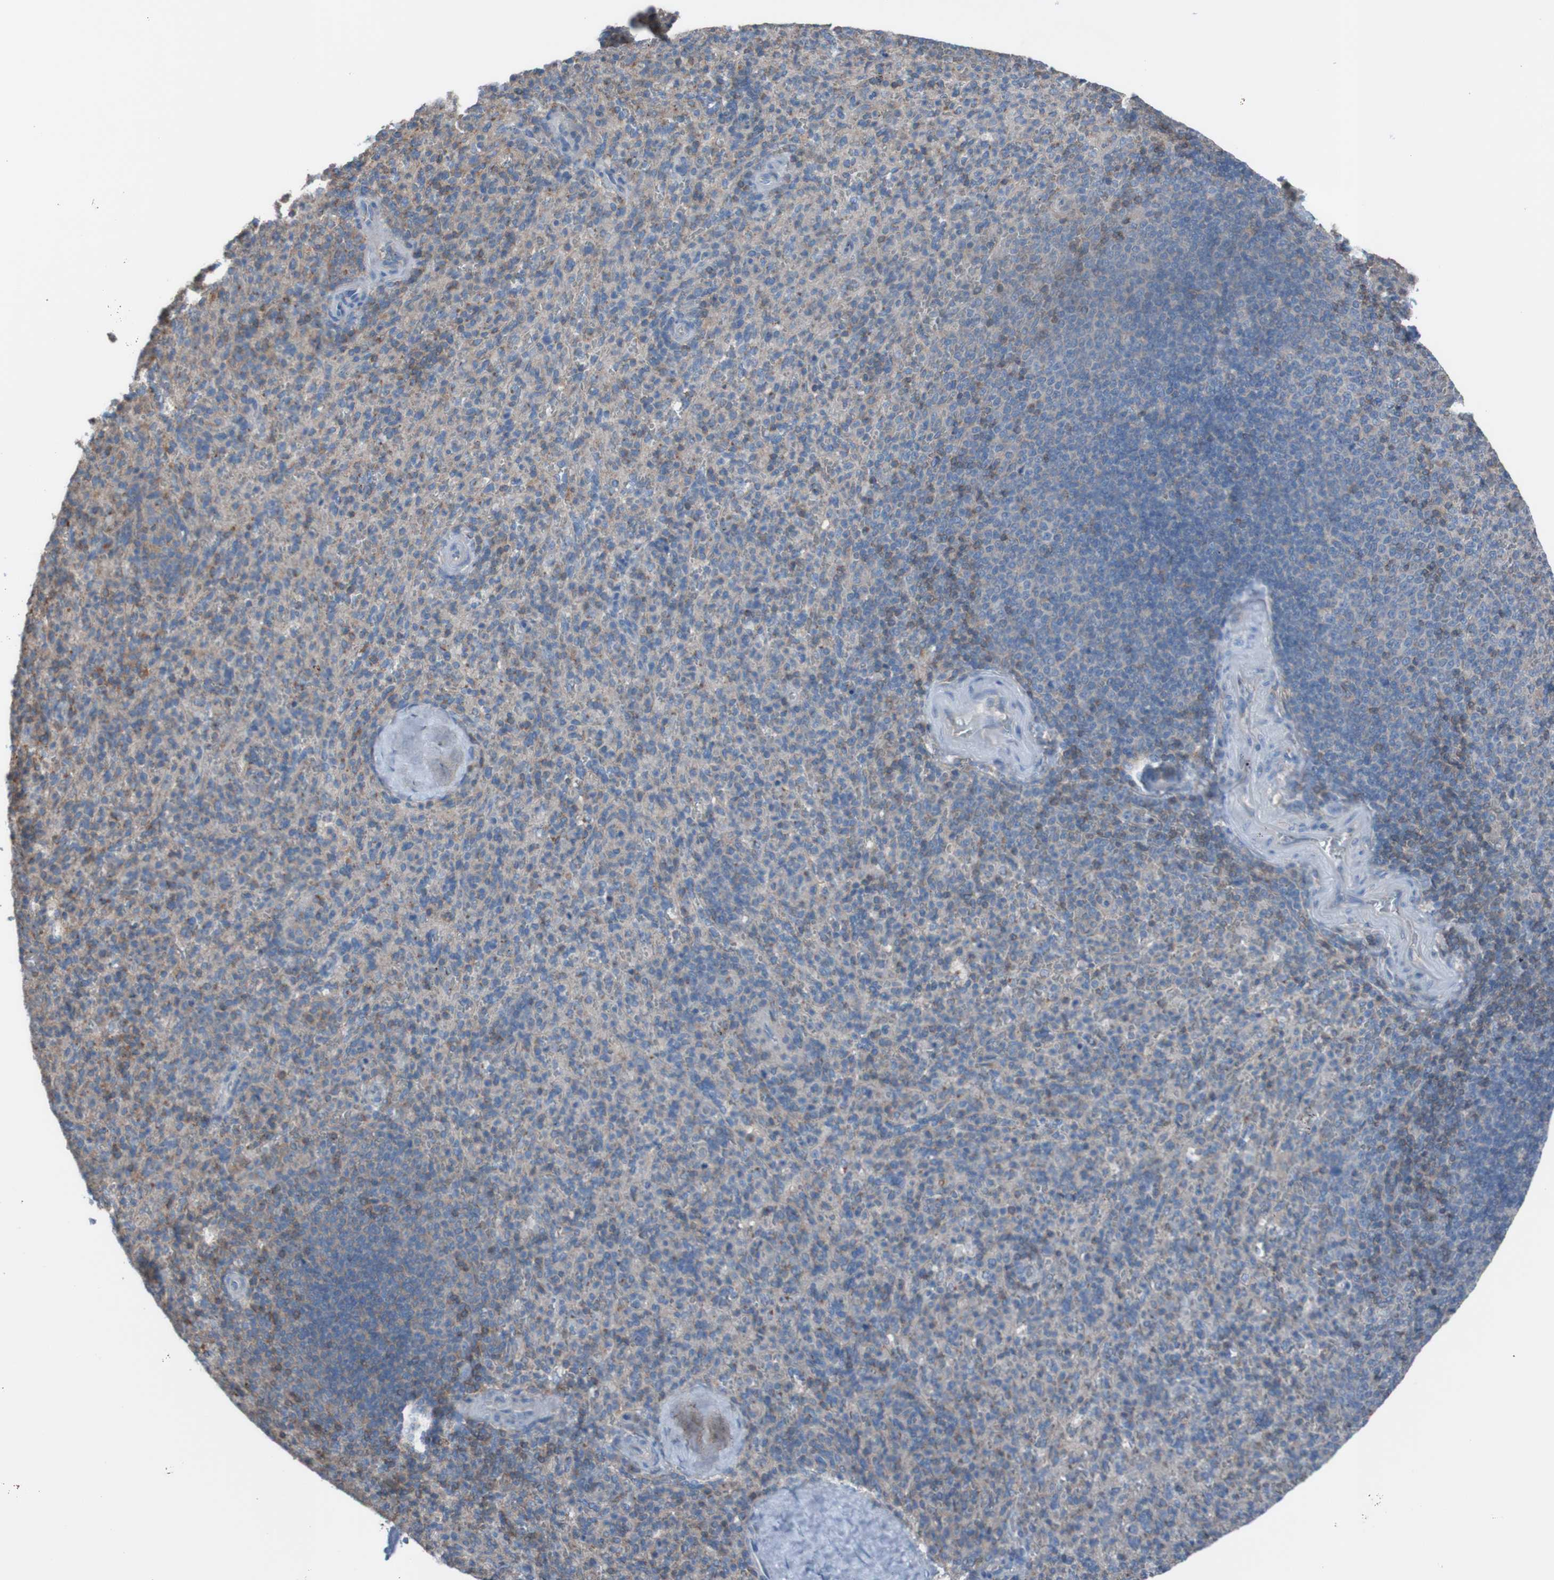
{"staining": {"intensity": "moderate", "quantity": "25%-75%", "location": "cytoplasmic/membranous"}, "tissue": "spleen", "cell_type": "Cells in red pulp", "image_type": "normal", "snomed": [{"axis": "morphology", "description": "Normal tissue, NOS"}, {"axis": "topography", "description": "Spleen"}], "caption": "A high-resolution image shows immunohistochemistry staining of normal spleen, which reveals moderate cytoplasmic/membranous positivity in about 25%-75% of cells in red pulp. (DAB IHC, brown staining for protein, blue staining for nuclei).", "gene": "MINAR1", "patient": {"sex": "male", "age": 36}}